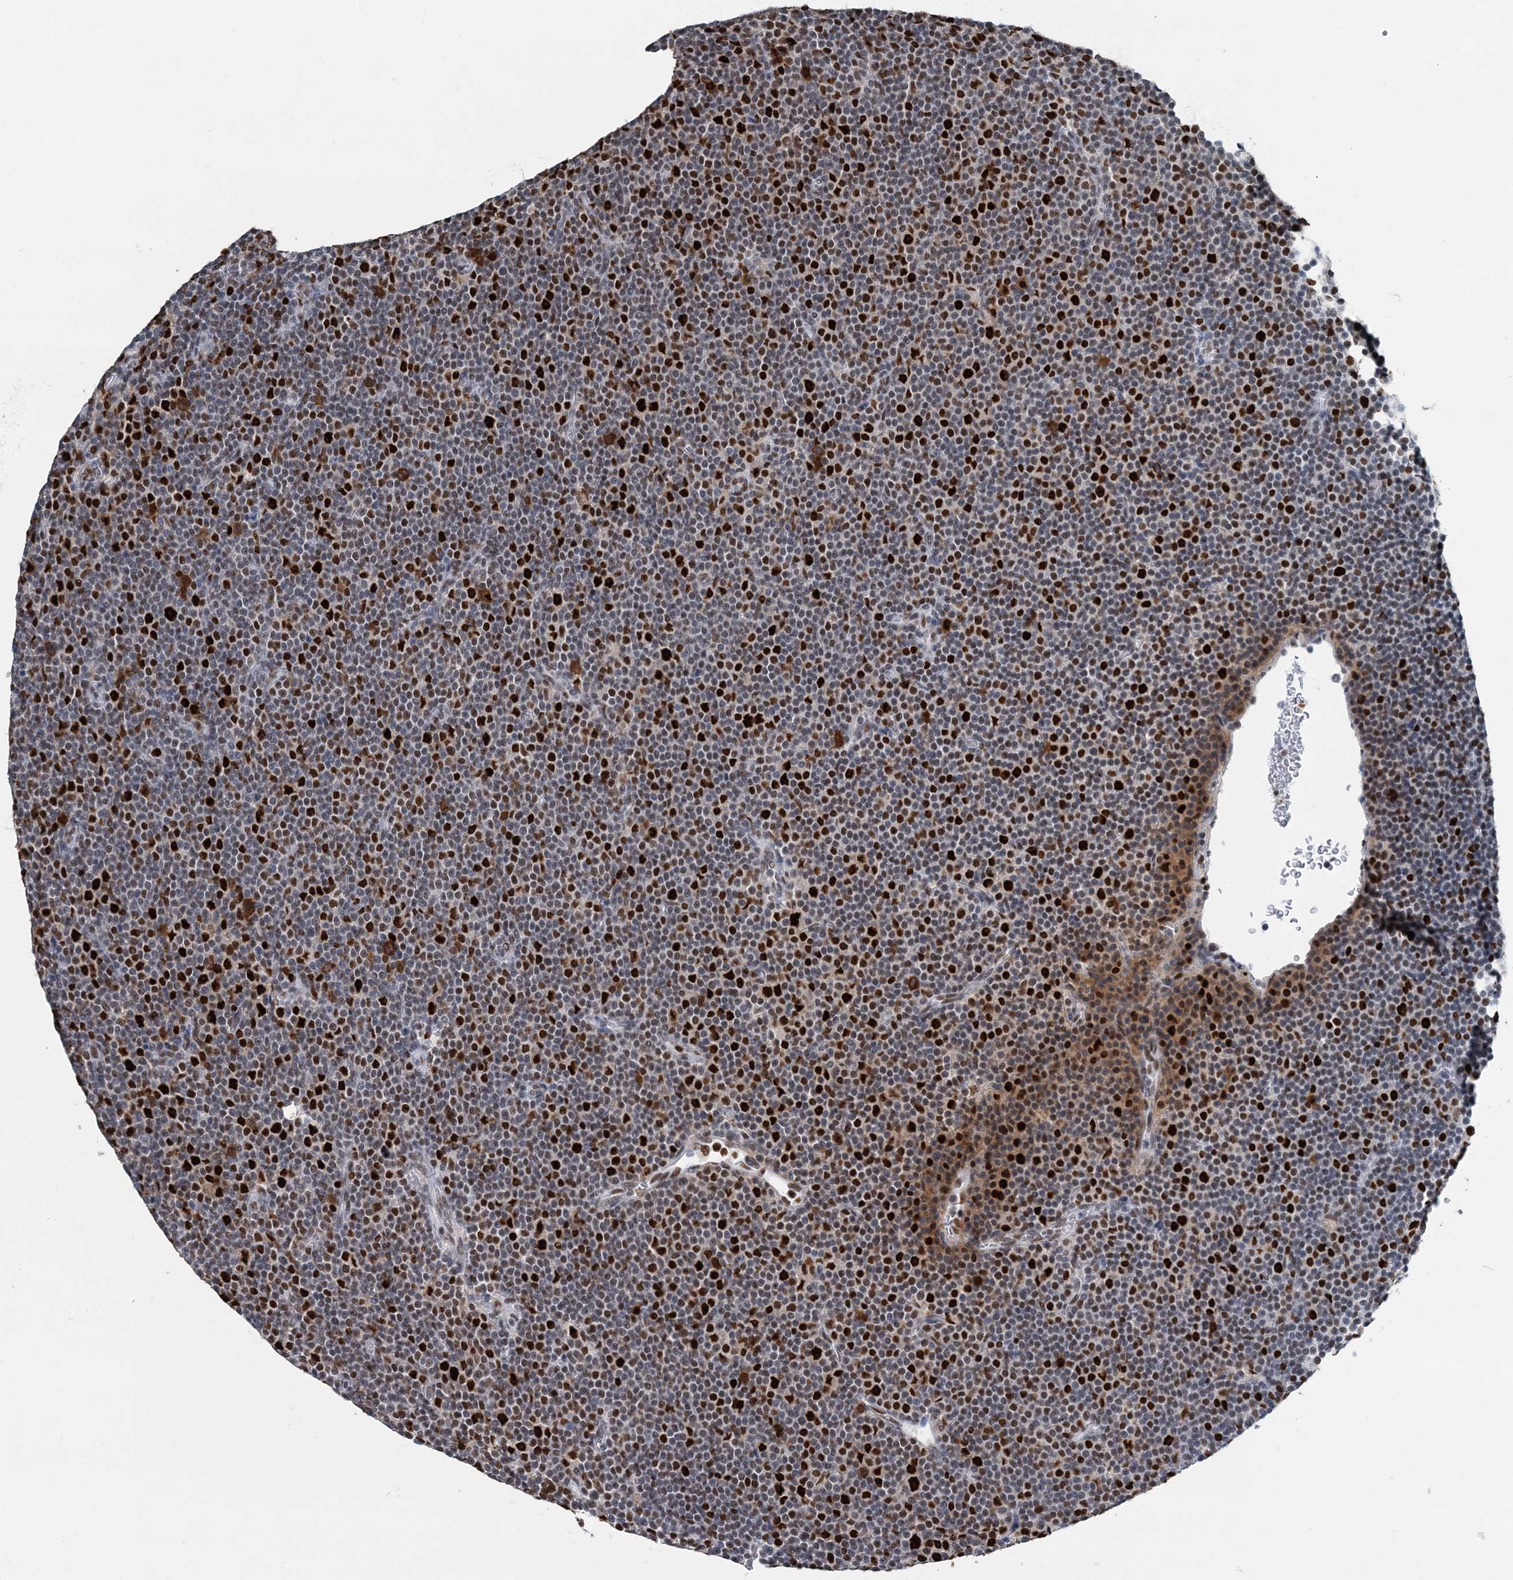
{"staining": {"intensity": "strong", "quantity": "25%-75%", "location": "nuclear"}, "tissue": "lymphoma", "cell_type": "Tumor cells", "image_type": "cancer", "snomed": [{"axis": "morphology", "description": "Malignant lymphoma, non-Hodgkin's type, Low grade"}, {"axis": "topography", "description": "Lymph node"}], "caption": "High-magnification brightfield microscopy of lymphoma stained with DAB (brown) and counterstained with hematoxylin (blue). tumor cells exhibit strong nuclear expression is seen in approximately25%-75% of cells.", "gene": "HAT1", "patient": {"sex": "female", "age": 67}}